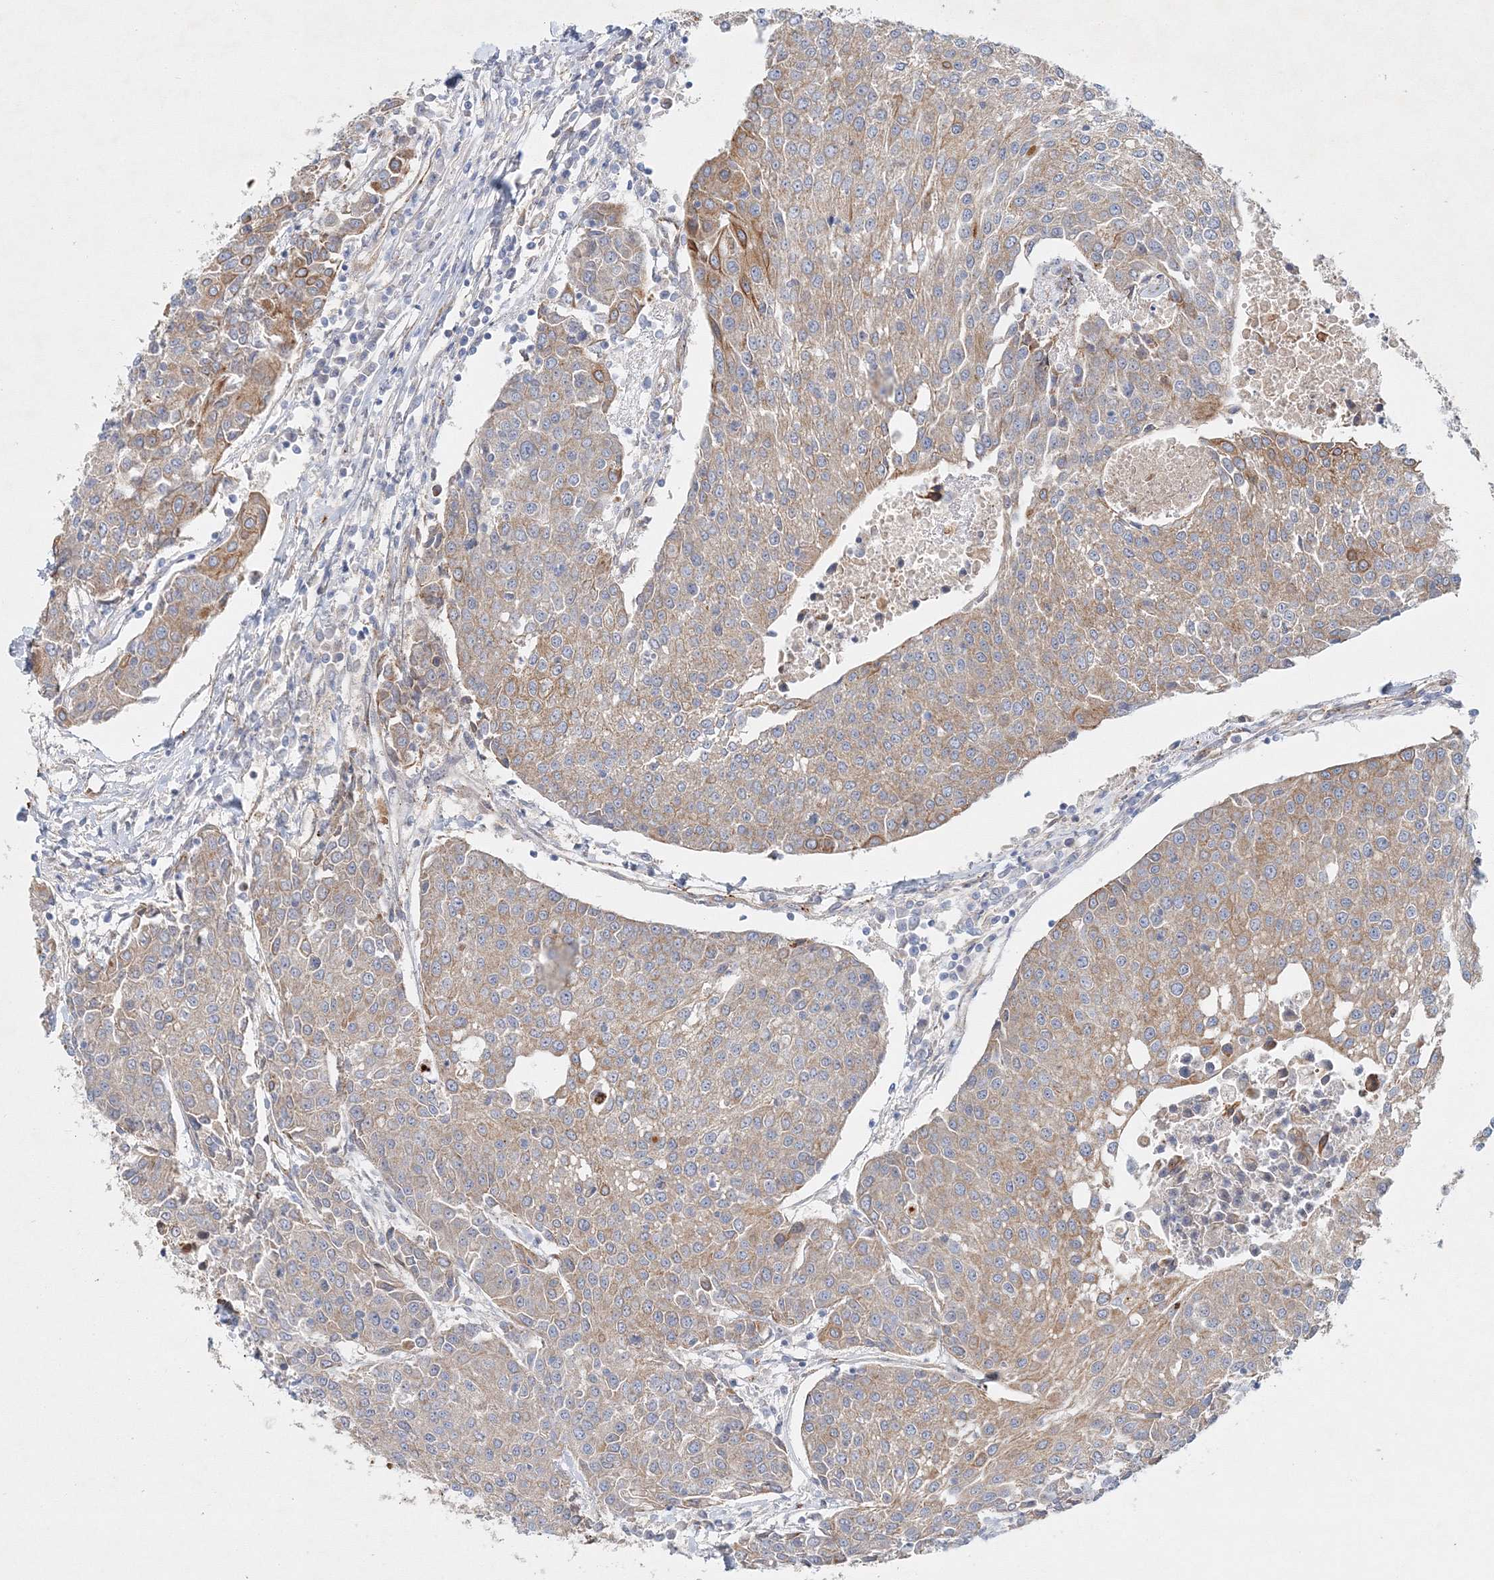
{"staining": {"intensity": "weak", "quantity": "25%-75%", "location": "cytoplasmic/membranous"}, "tissue": "urothelial cancer", "cell_type": "Tumor cells", "image_type": "cancer", "snomed": [{"axis": "morphology", "description": "Urothelial carcinoma, High grade"}, {"axis": "topography", "description": "Urinary bladder"}], "caption": "Immunohistochemical staining of urothelial carcinoma (high-grade) demonstrates low levels of weak cytoplasmic/membranous expression in approximately 25%-75% of tumor cells.", "gene": "ZFYVE16", "patient": {"sex": "female", "age": 85}}